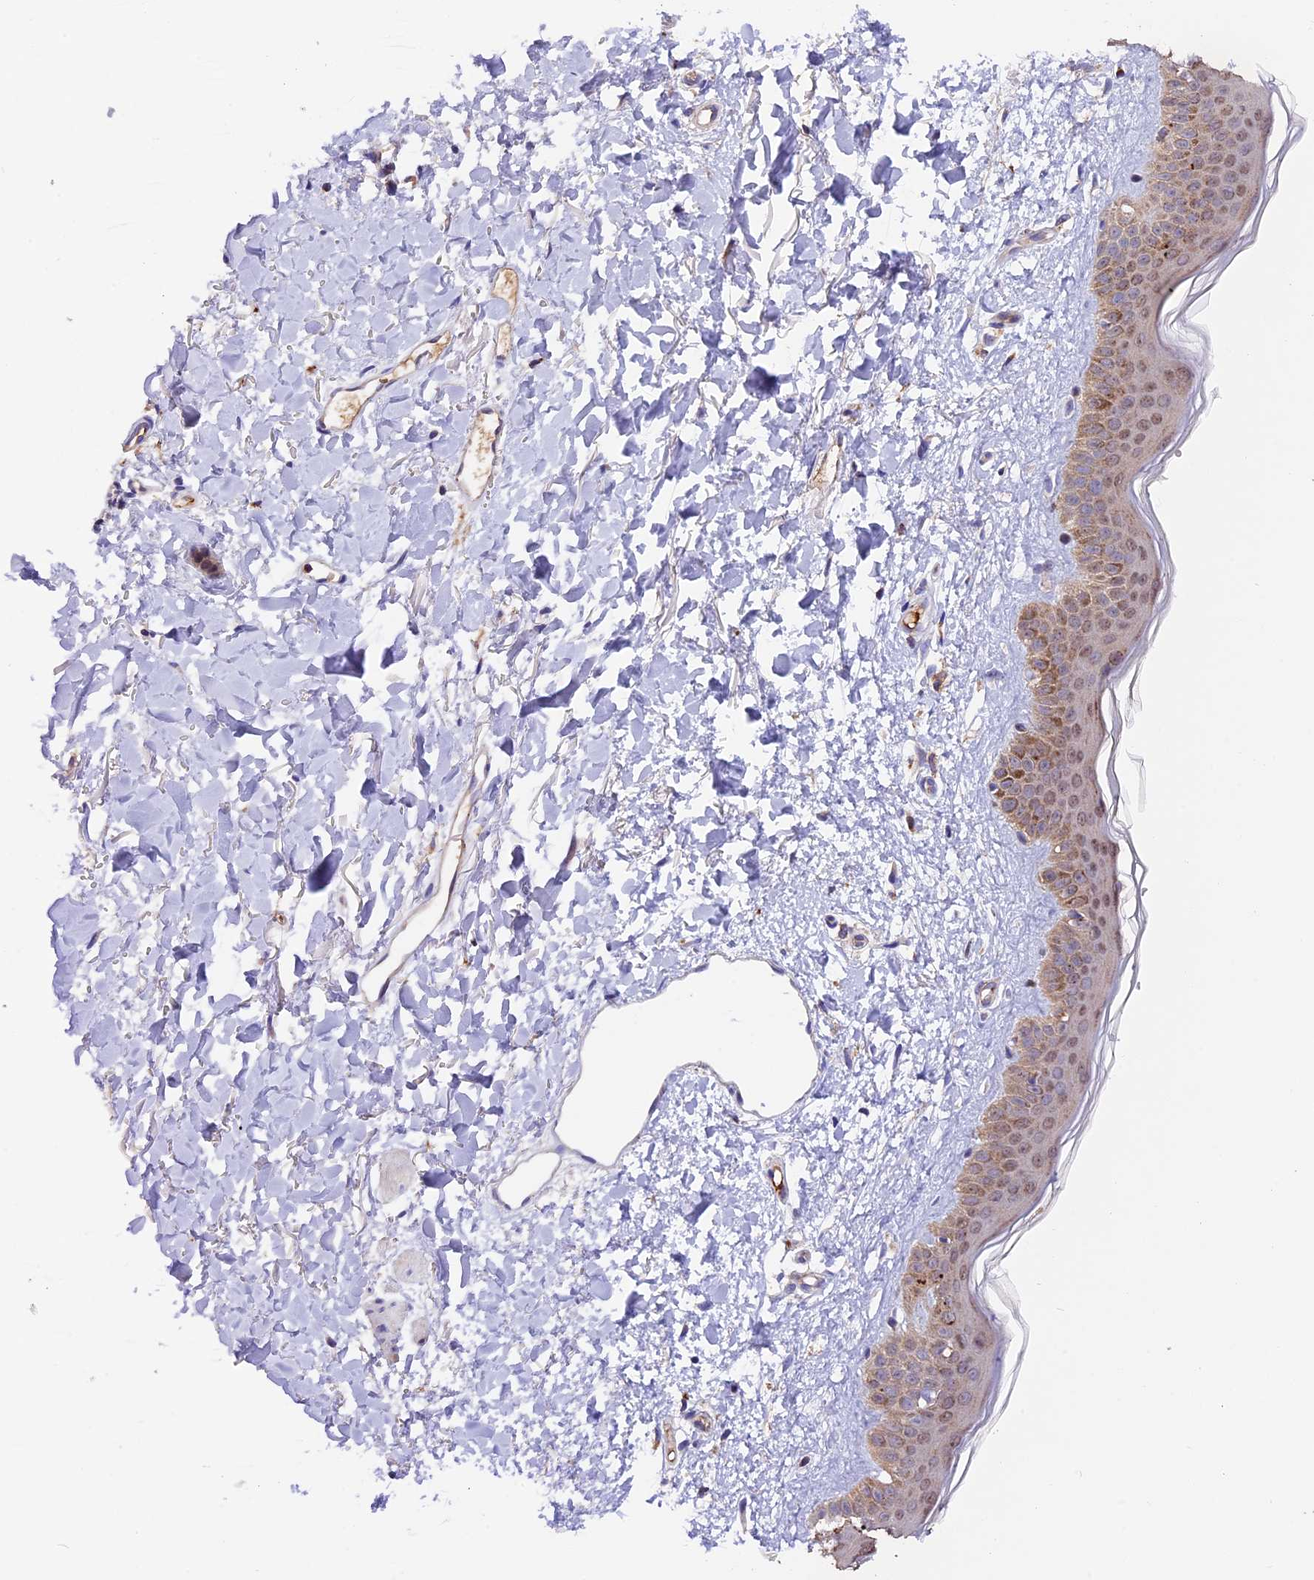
{"staining": {"intensity": "weak", "quantity": "25%-75%", "location": "cytoplasmic/membranous"}, "tissue": "skin", "cell_type": "Fibroblasts", "image_type": "normal", "snomed": [{"axis": "morphology", "description": "Normal tissue, NOS"}, {"axis": "topography", "description": "Skin"}], "caption": "A brown stain shows weak cytoplasmic/membranous expression of a protein in fibroblasts of benign skin. (brown staining indicates protein expression, while blue staining denotes nuclei).", "gene": "METTL22", "patient": {"sex": "female", "age": 58}}